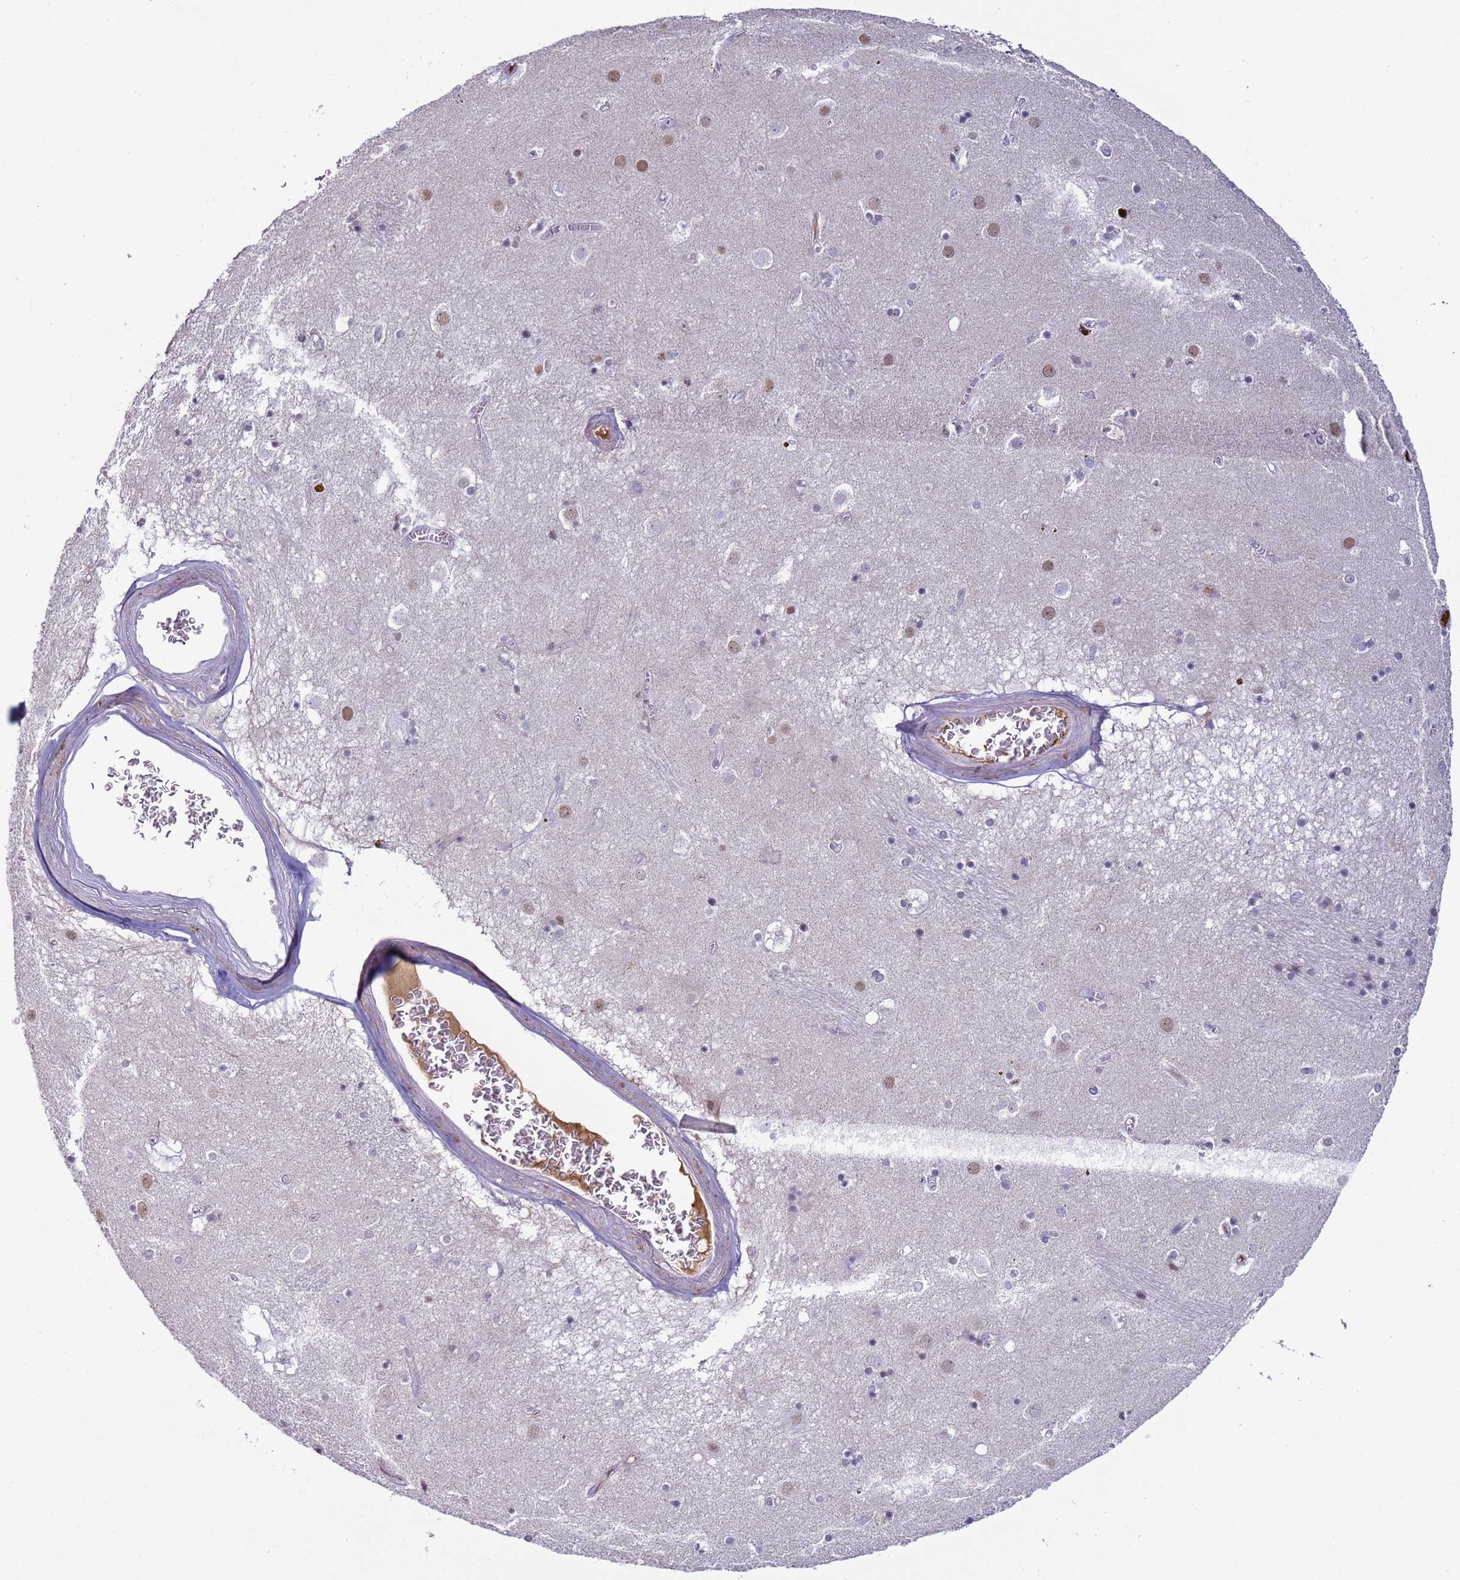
{"staining": {"intensity": "moderate", "quantity": "<25%", "location": "nuclear"}, "tissue": "caudate", "cell_type": "Glial cells", "image_type": "normal", "snomed": [{"axis": "morphology", "description": "Normal tissue, NOS"}, {"axis": "topography", "description": "Lateral ventricle wall"}], "caption": "Benign caudate exhibits moderate nuclear positivity in approximately <25% of glial cells.", "gene": "NPAP1", "patient": {"sex": "male", "age": 70}}